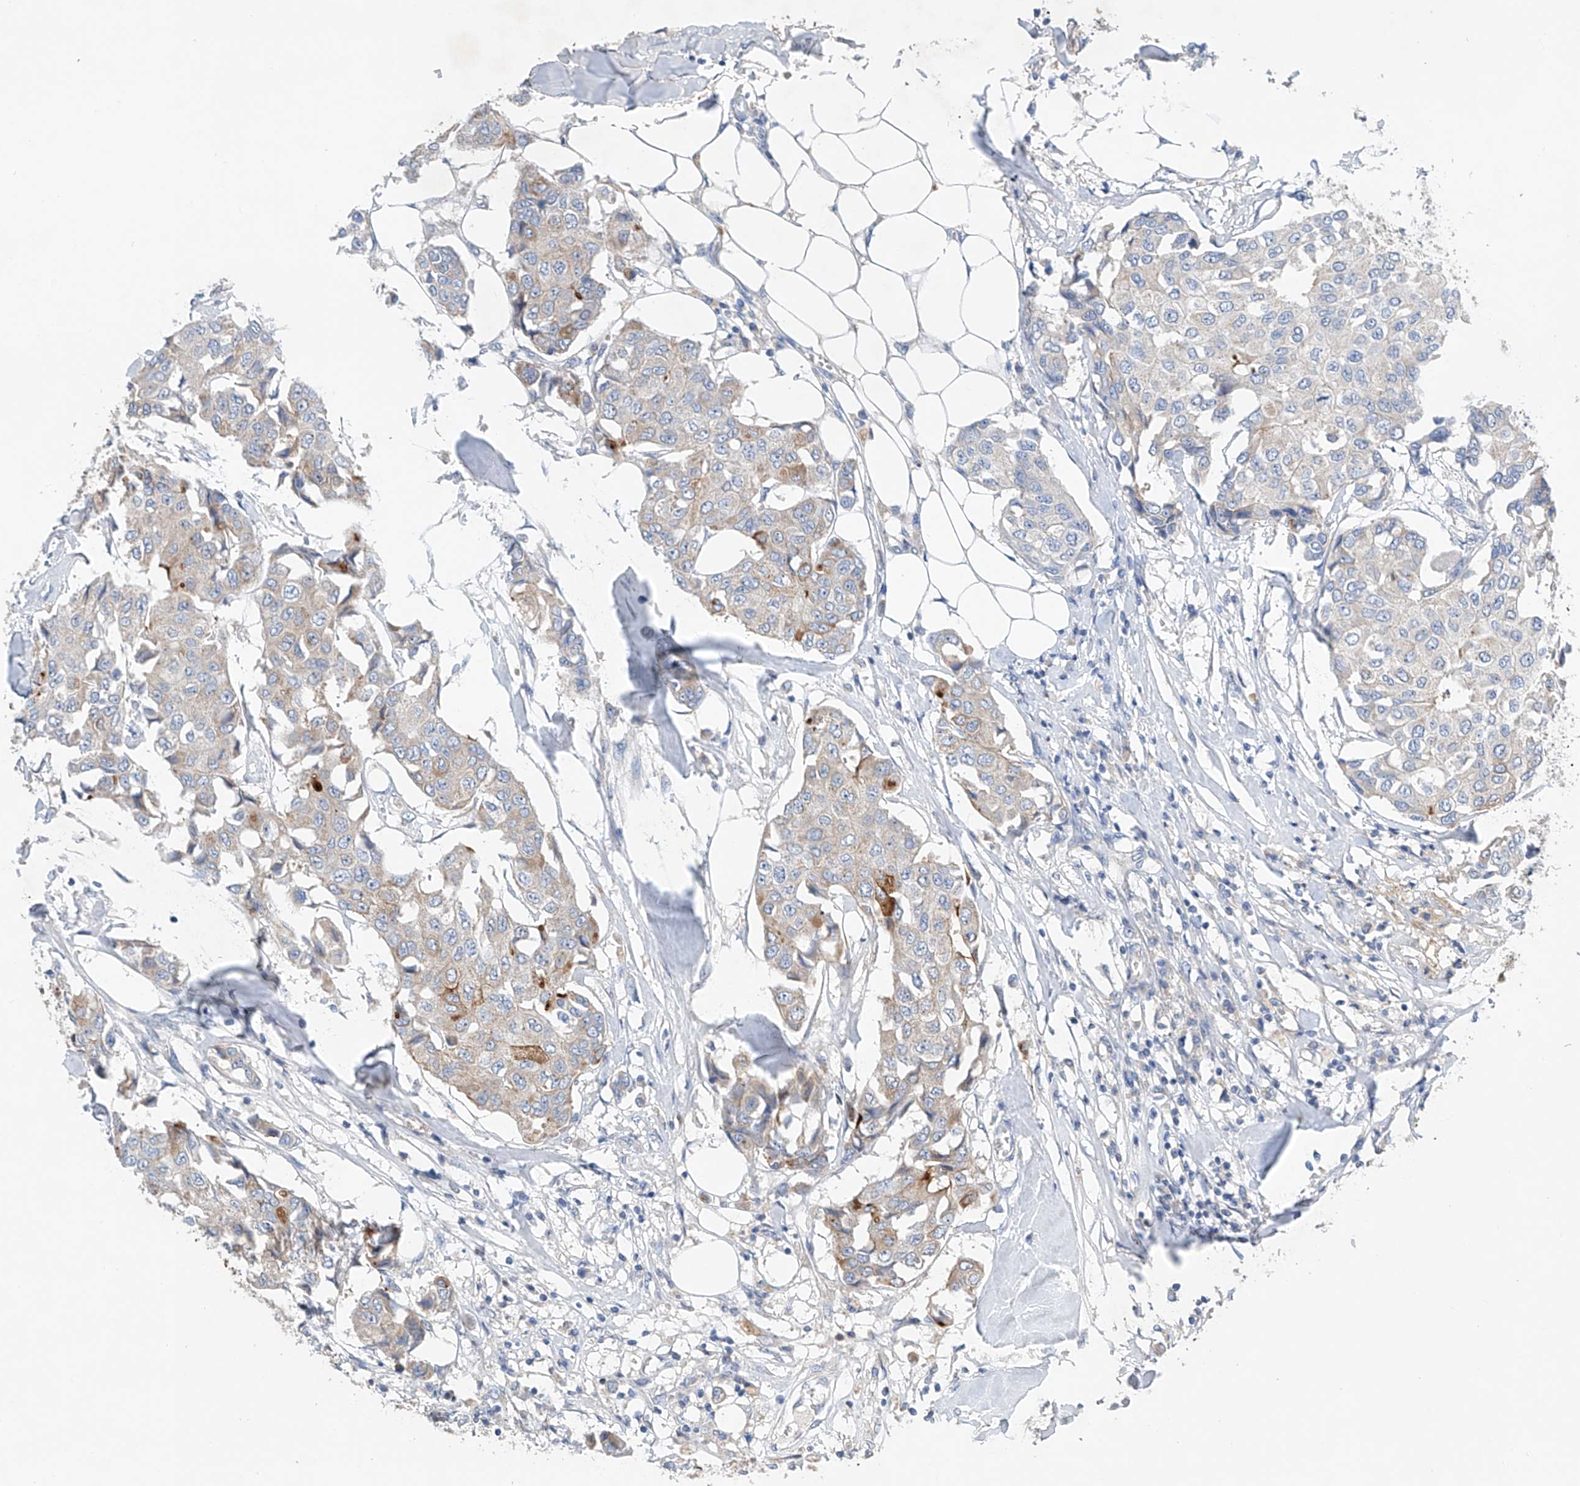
{"staining": {"intensity": "moderate", "quantity": "<25%", "location": "cytoplasmic/membranous"}, "tissue": "breast cancer", "cell_type": "Tumor cells", "image_type": "cancer", "snomed": [{"axis": "morphology", "description": "Duct carcinoma"}, {"axis": "topography", "description": "Breast"}], "caption": "IHC of breast cancer (infiltrating ductal carcinoma) displays low levels of moderate cytoplasmic/membranous staining in approximately <25% of tumor cells.", "gene": "GPC4", "patient": {"sex": "female", "age": 80}}